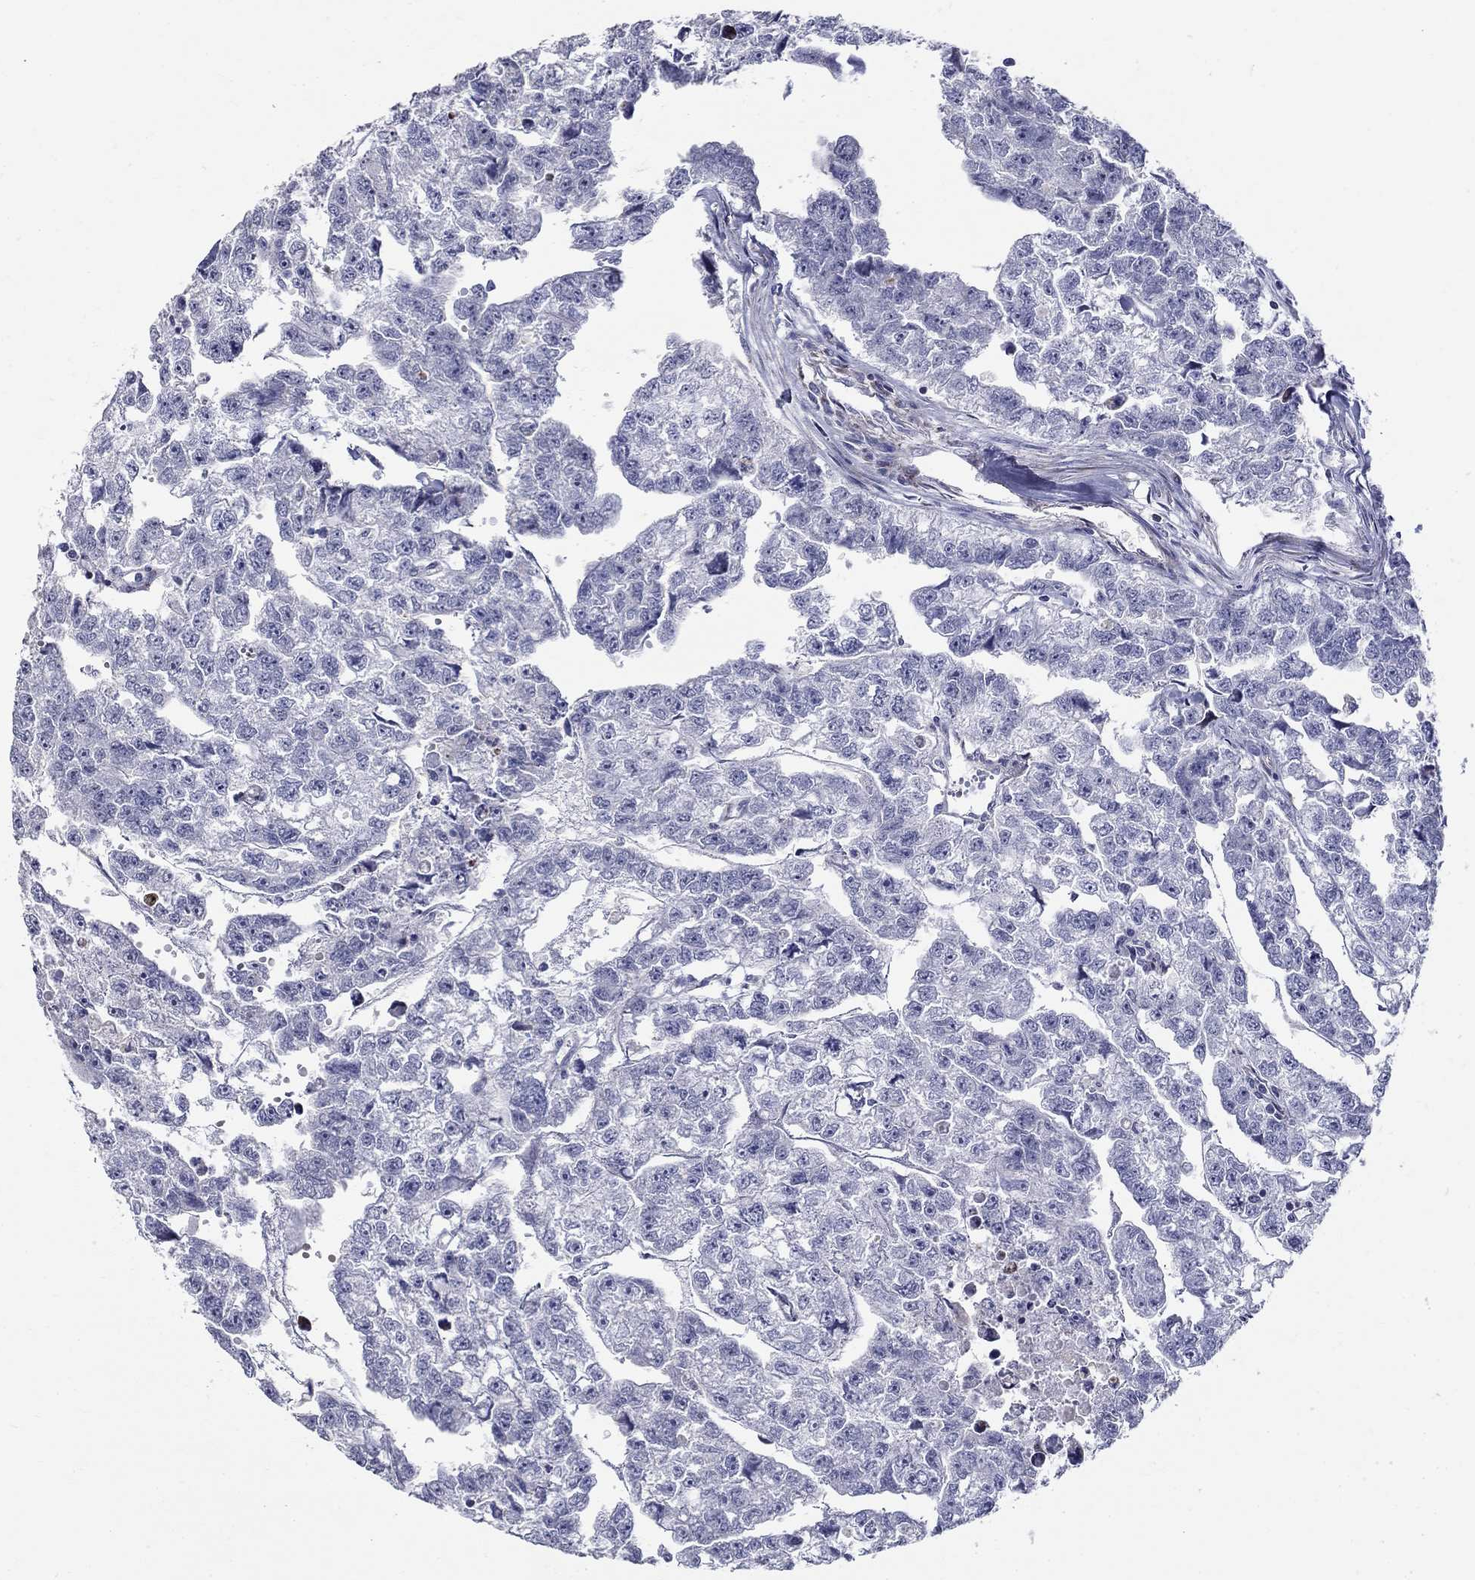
{"staining": {"intensity": "negative", "quantity": "none", "location": "none"}, "tissue": "testis cancer", "cell_type": "Tumor cells", "image_type": "cancer", "snomed": [{"axis": "morphology", "description": "Carcinoma, Embryonal, NOS"}, {"axis": "morphology", "description": "Teratoma, malignant, NOS"}, {"axis": "topography", "description": "Testis"}], "caption": "Immunohistochemistry micrograph of neoplastic tissue: human testis malignant teratoma stained with DAB reveals no significant protein staining in tumor cells. Nuclei are stained in blue.", "gene": "HMX2", "patient": {"sex": "male", "age": 44}}